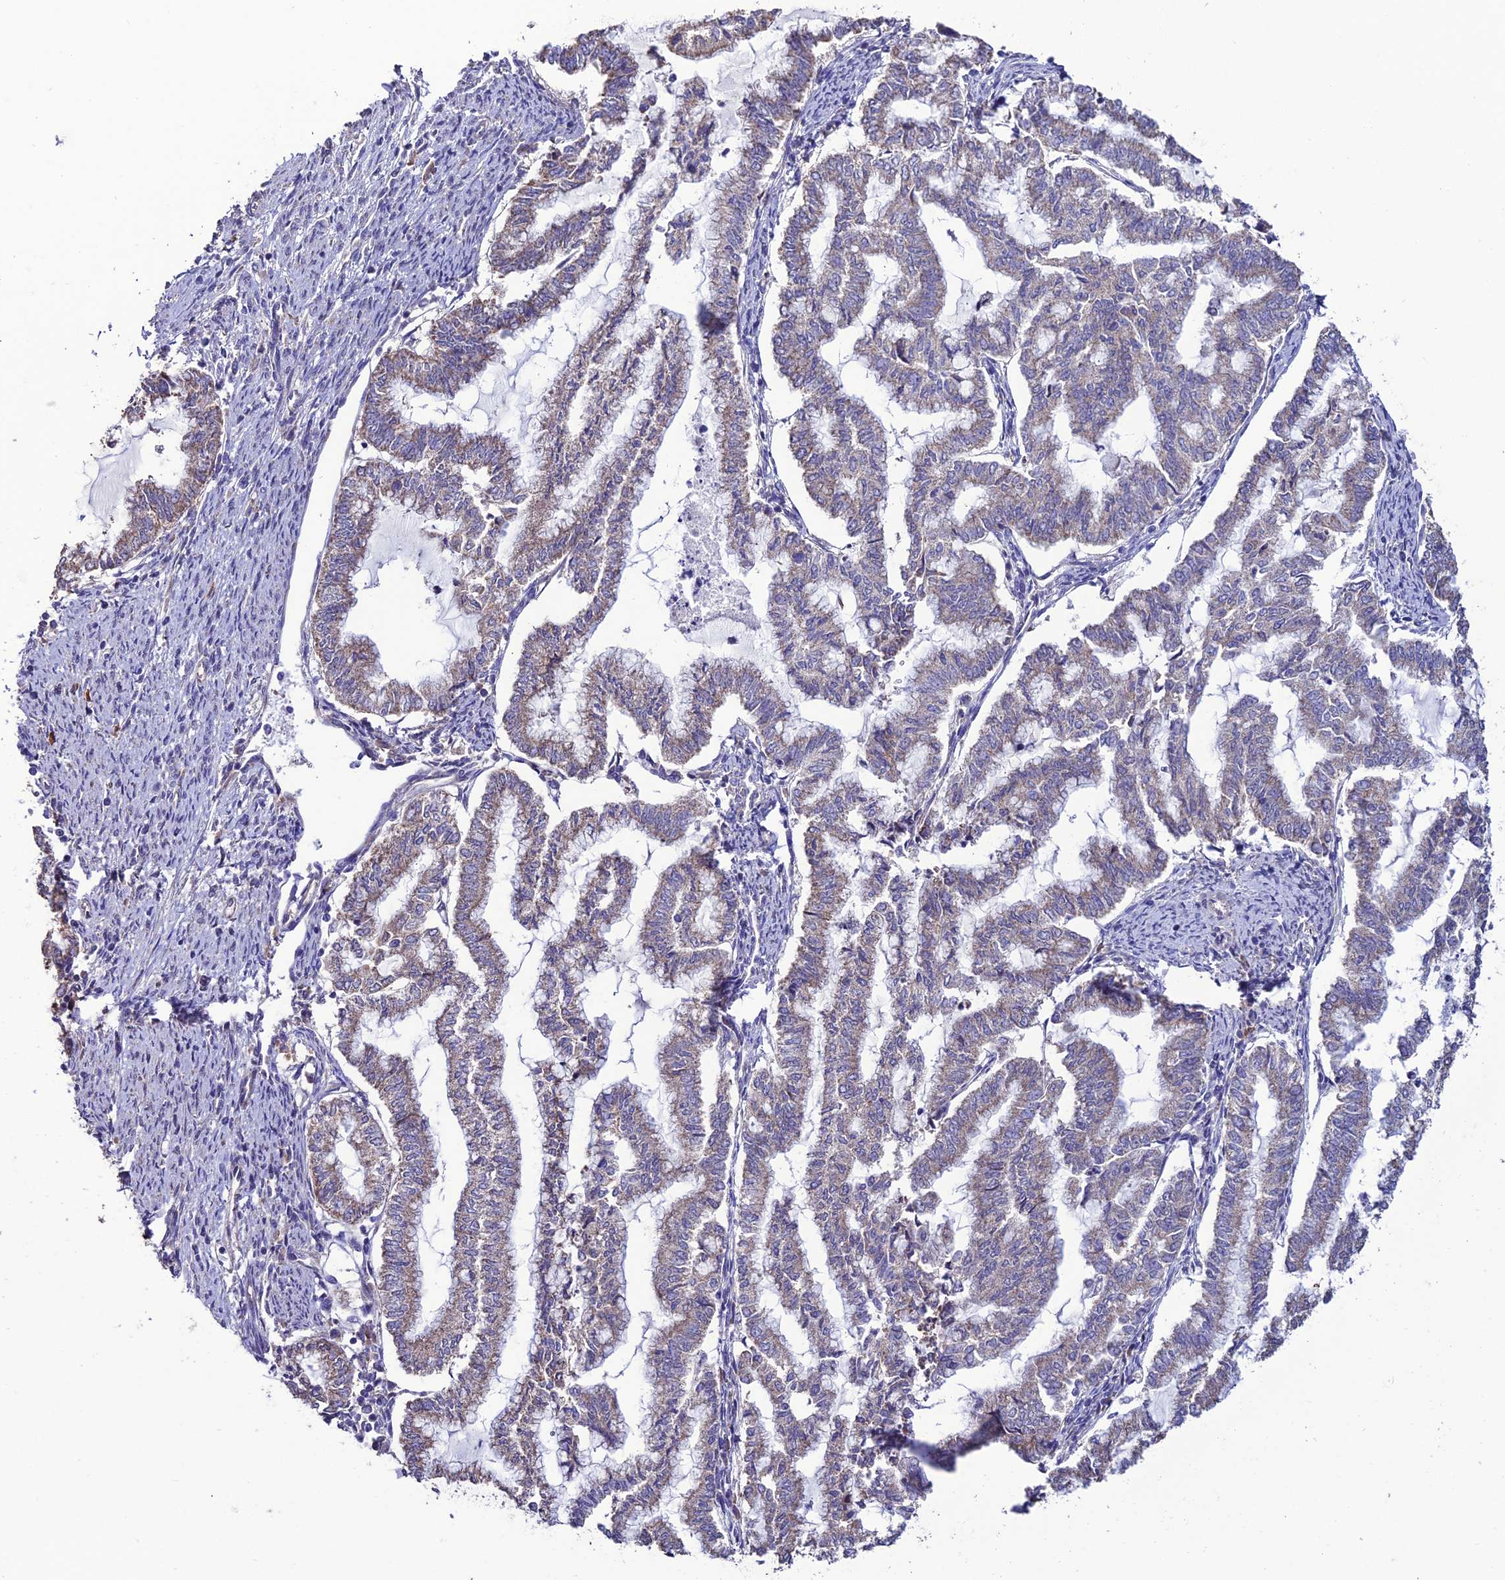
{"staining": {"intensity": "weak", "quantity": "<25%", "location": "cytoplasmic/membranous"}, "tissue": "endometrial cancer", "cell_type": "Tumor cells", "image_type": "cancer", "snomed": [{"axis": "morphology", "description": "Adenocarcinoma, NOS"}, {"axis": "topography", "description": "Endometrium"}], "caption": "Tumor cells show no significant protein expression in endometrial cancer. The staining was performed using DAB (3,3'-diaminobenzidine) to visualize the protein expression in brown, while the nuclei were stained in blue with hematoxylin (Magnification: 20x).", "gene": "HOGA1", "patient": {"sex": "female", "age": 79}}